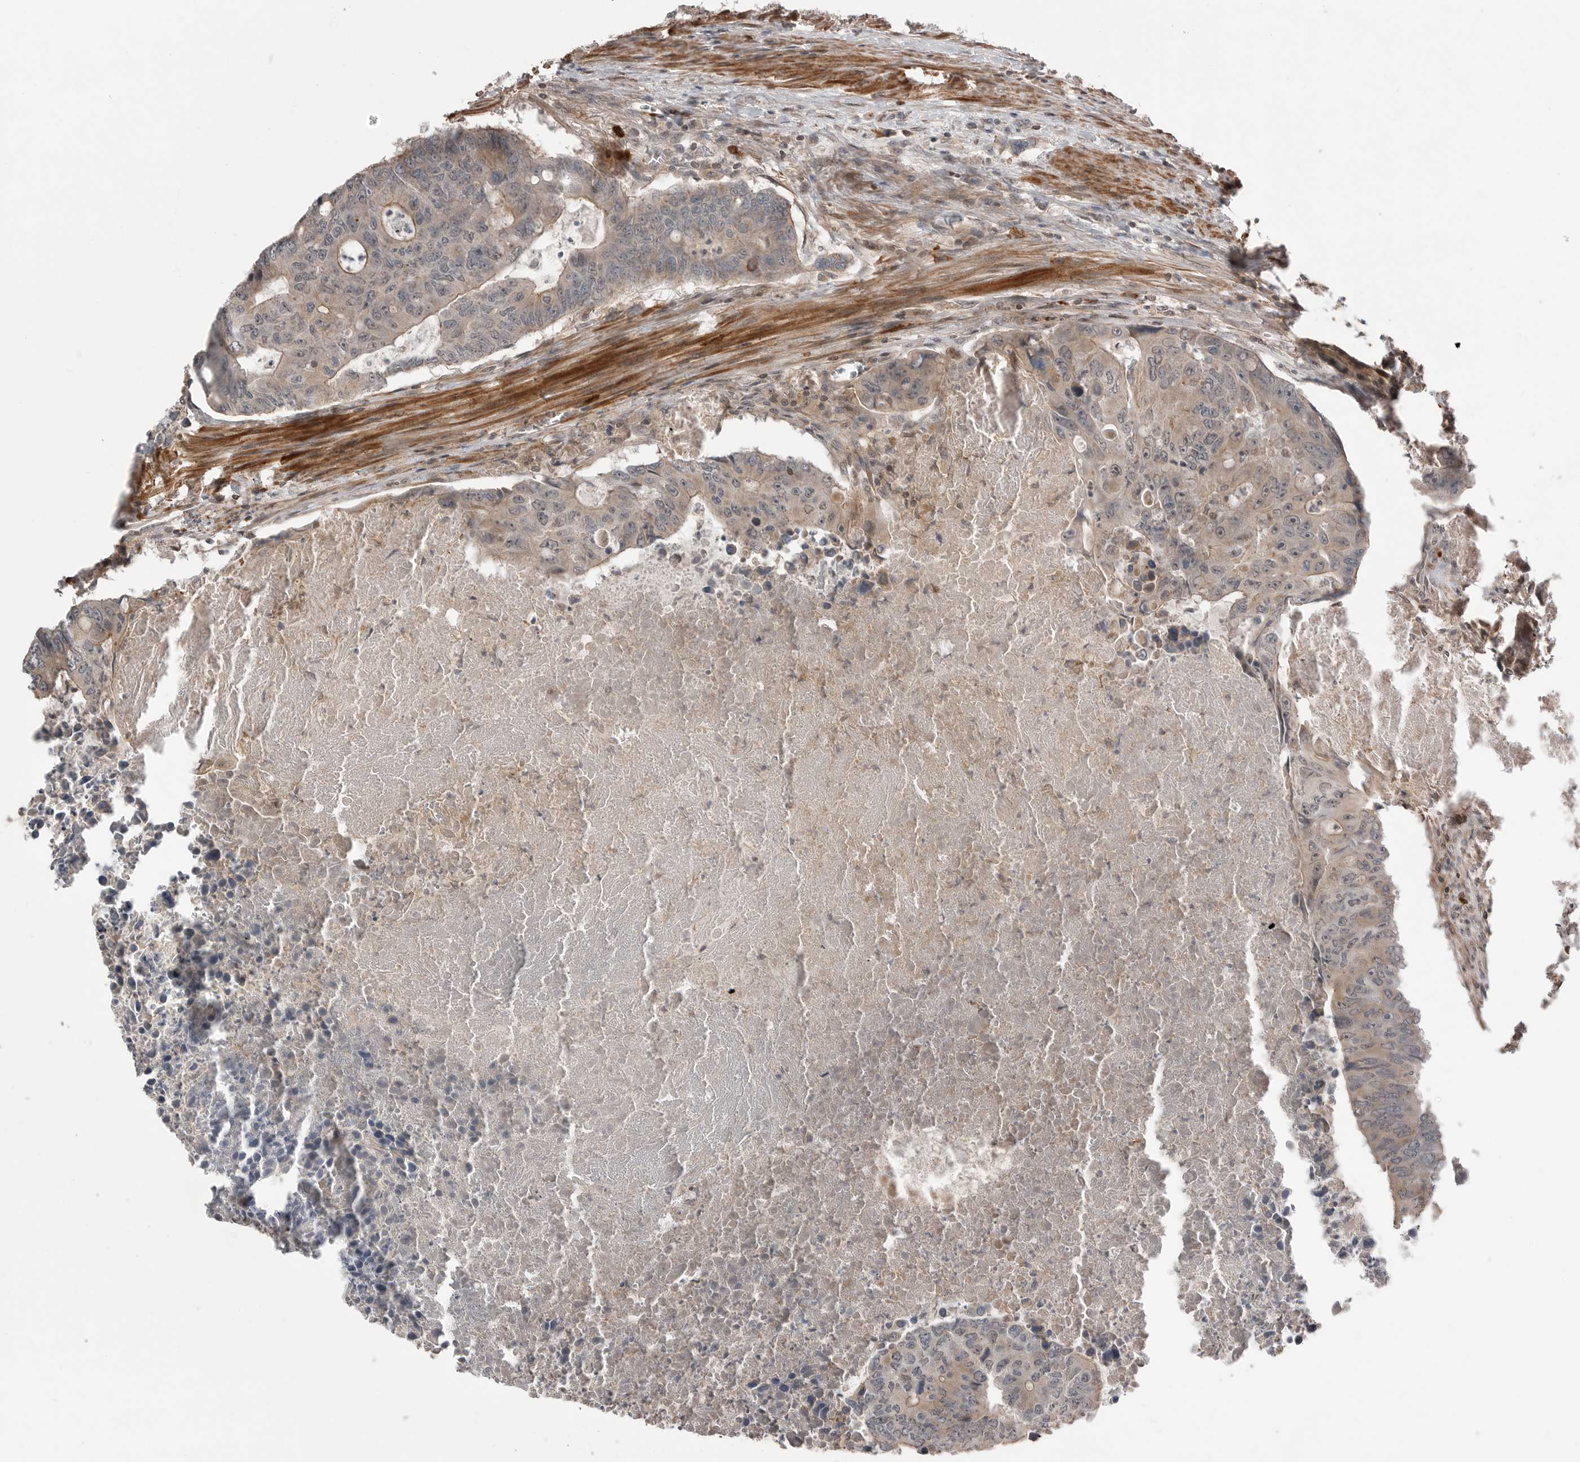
{"staining": {"intensity": "weak", "quantity": ">75%", "location": "cytoplasmic/membranous"}, "tissue": "colorectal cancer", "cell_type": "Tumor cells", "image_type": "cancer", "snomed": [{"axis": "morphology", "description": "Adenocarcinoma, NOS"}, {"axis": "topography", "description": "Colon"}], "caption": "Brown immunohistochemical staining in human colorectal adenocarcinoma reveals weak cytoplasmic/membranous staining in approximately >75% of tumor cells. (DAB IHC, brown staining for protein, blue staining for nuclei).", "gene": "PEAK1", "patient": {"sex": "male", "age": 87}}